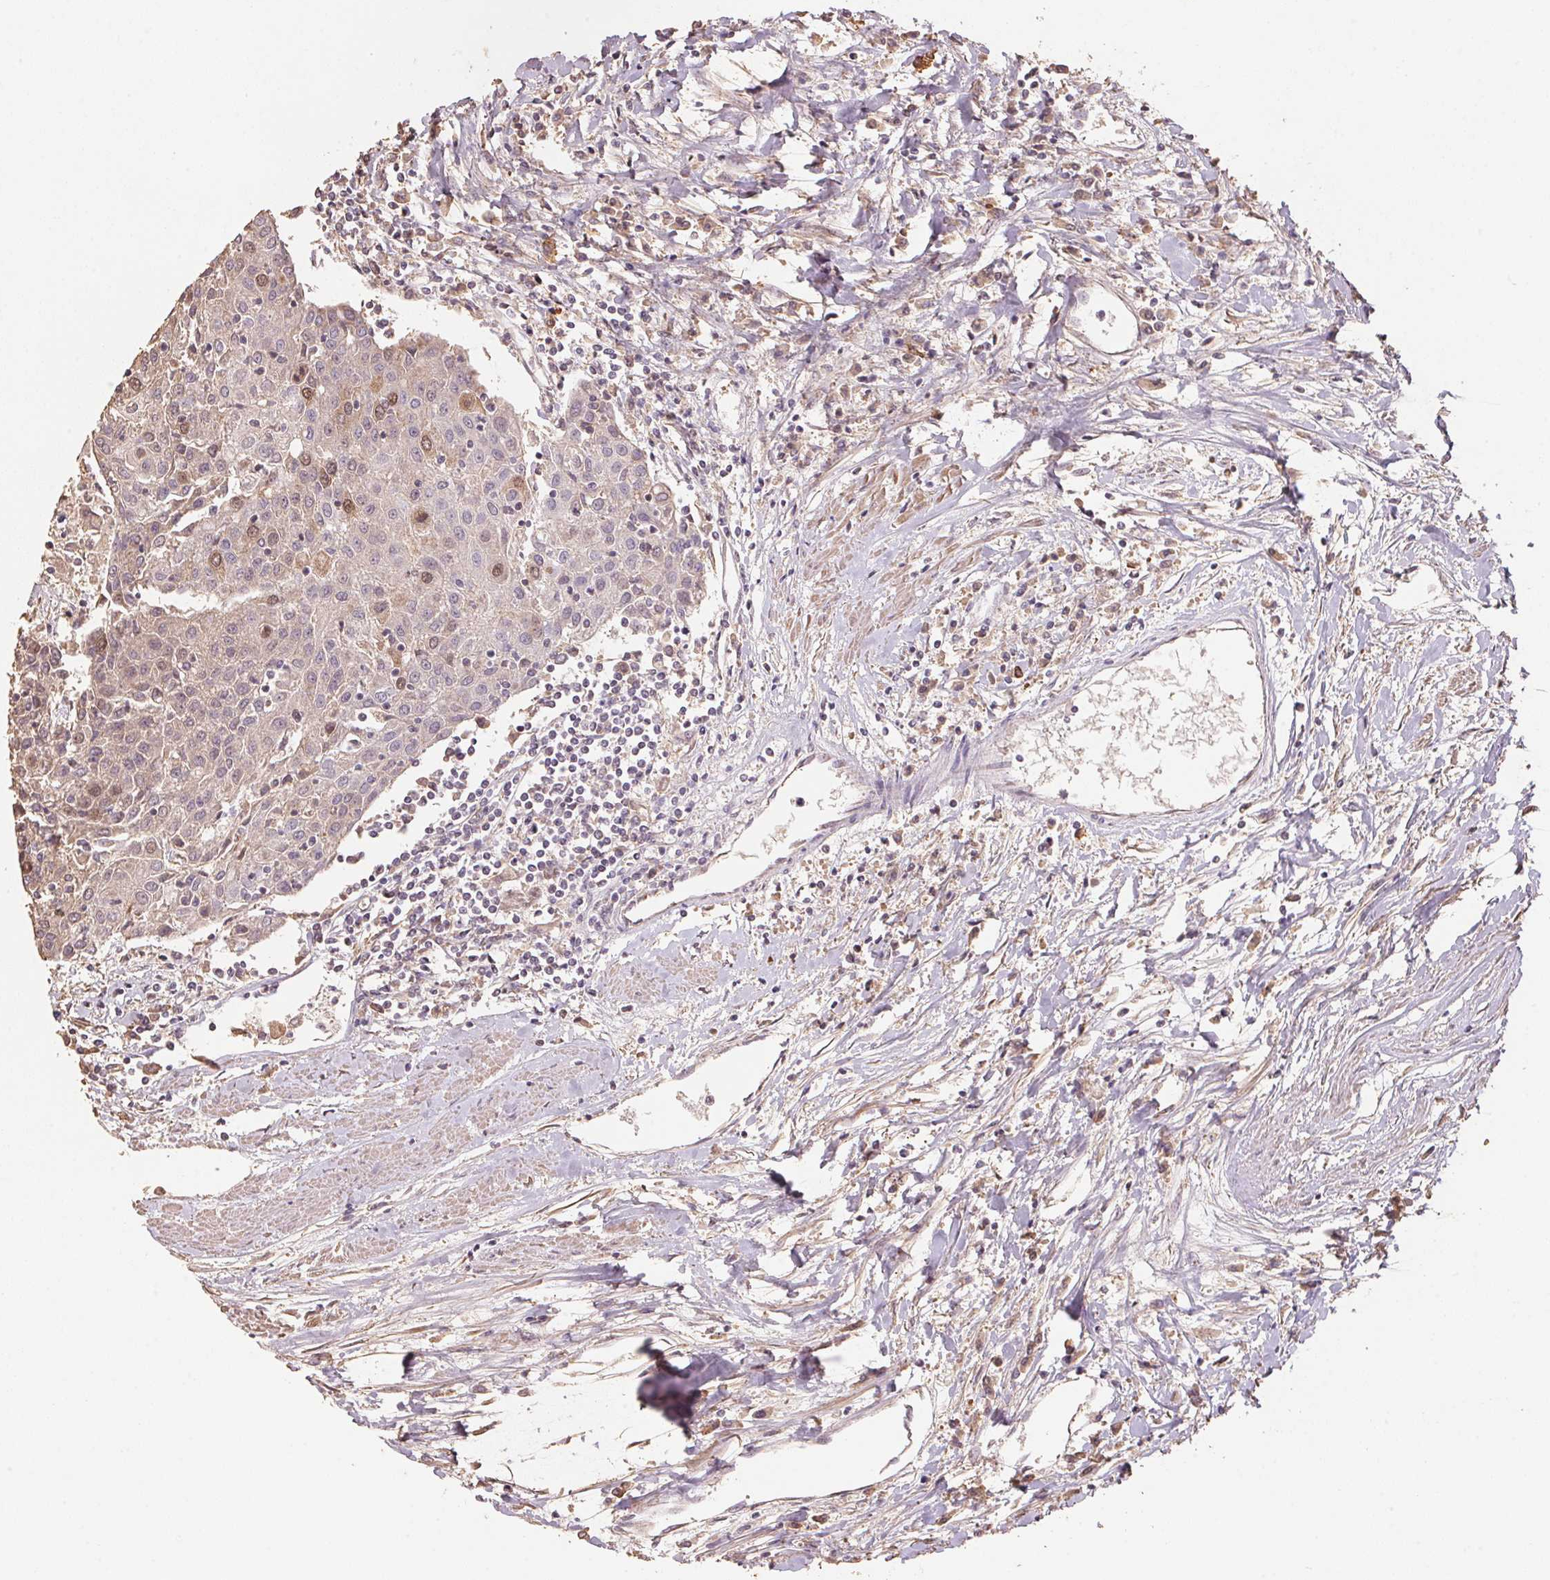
{"staining": {"intensity": "moderate", "quantity": "<25%", "location": "nuclear"}, "tissue": "urothelial cancer", "cell_type": "Tumor cells", "image_type": "cancer", "snomed": [{"axis": "morphology", "description": "Urothelial carcinoma, High grade"}, {"axis": "topography", "description": "Urinary bladder"}], "caption": "Brown immunohistochemical staining in urothelial carcinoma (high-grade) displays moderate nuclear positivity in about <25% of tumor cells. The protein is stained brown, and the nuclei are stained in blue (DAB (3,3'-diaminobenzidine) IHC with brightfield microscopy, high magnification).", "gene": "CENPF", "patient": {"sex": "female", "age": 85}}